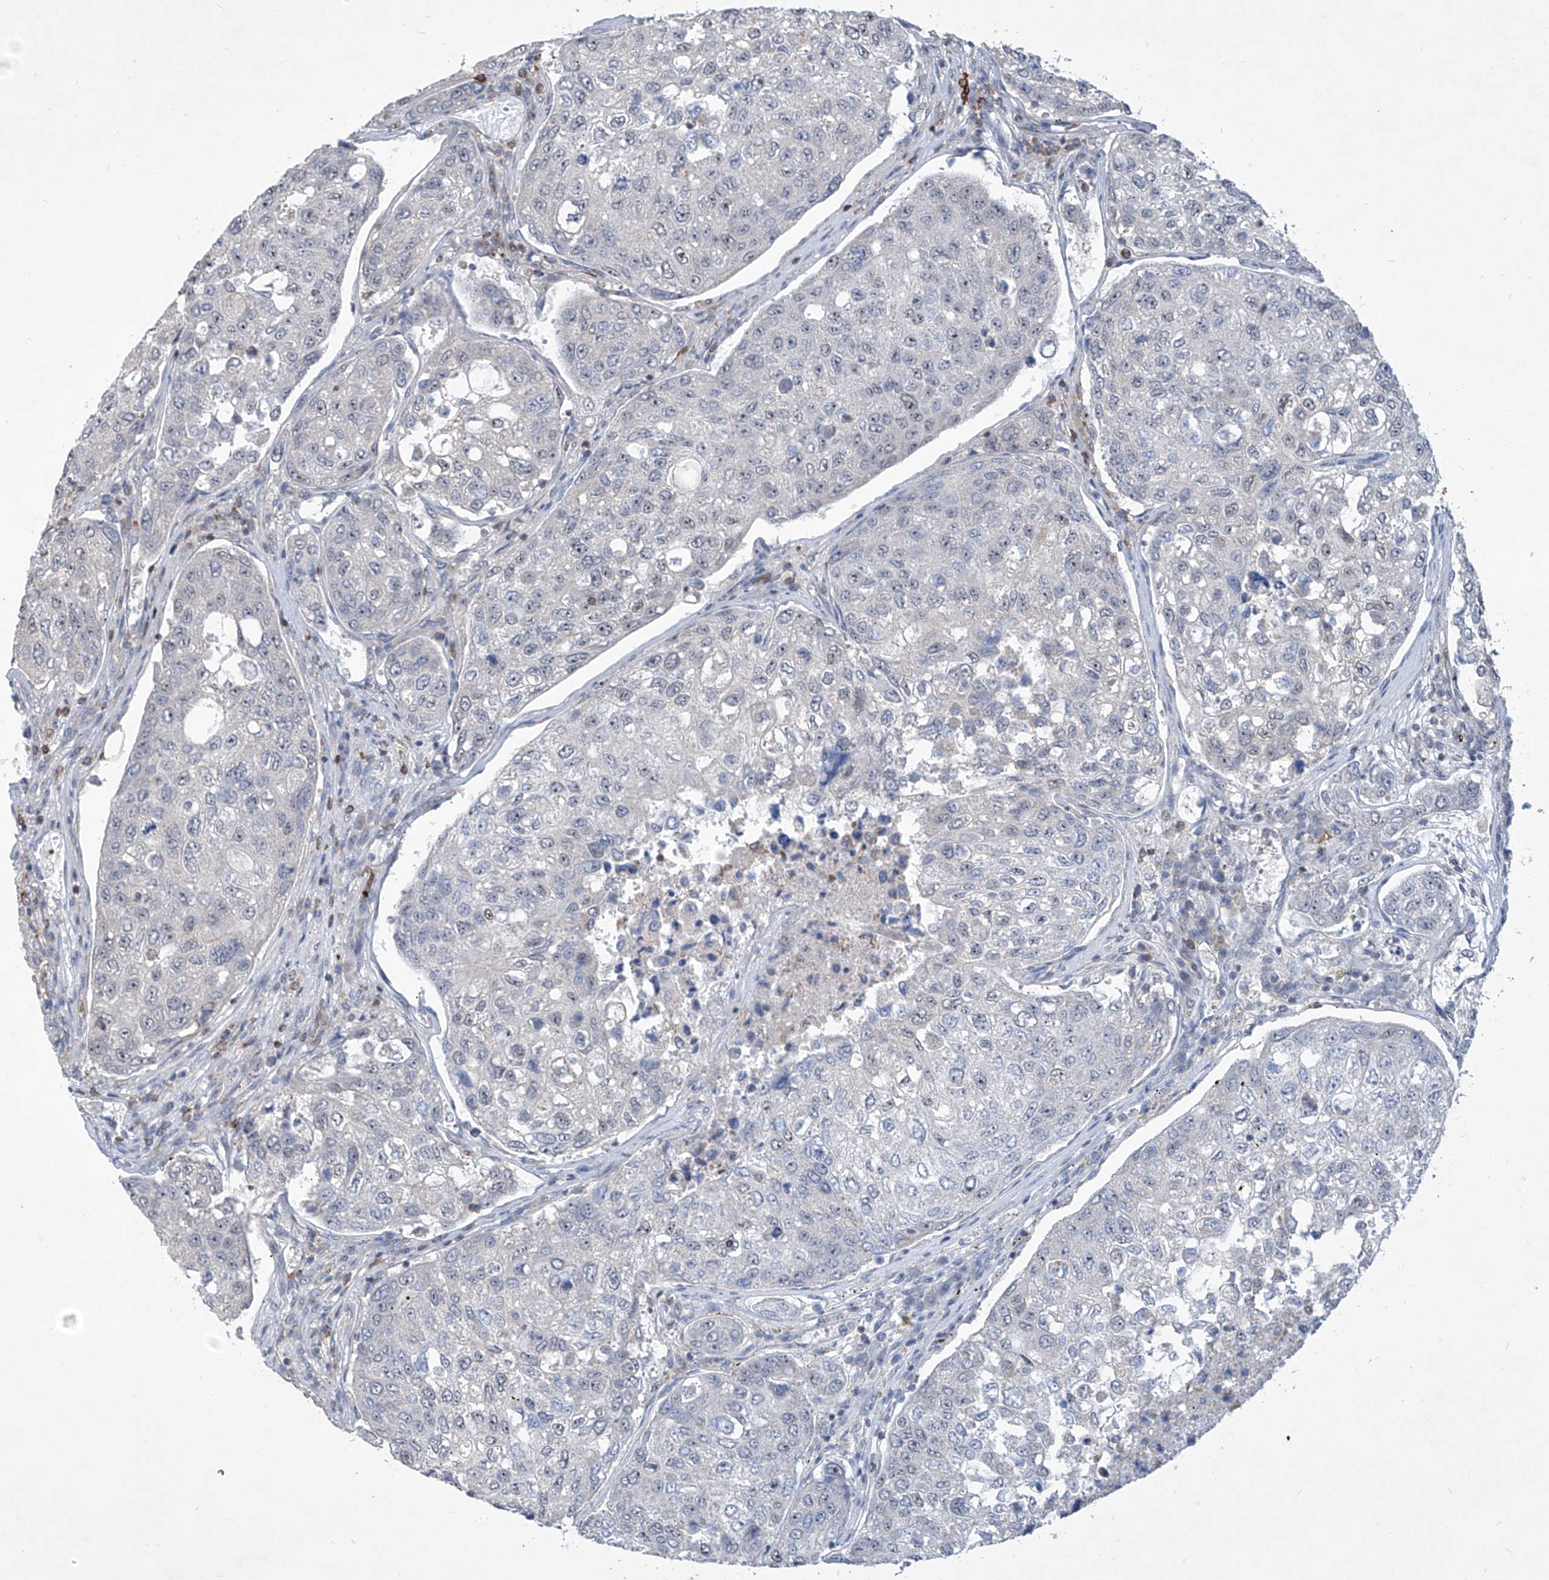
{"staining": {"intensity": "negative", "quantity": "none", "location": "none"}, "tissue": "urothelial cancer", "cell_type": "Tumor cells", "image_type": "cancer", "snomed": [{"axis": "morphology", "description": "Urothelial carcinoma, High grade"}, {"axis": "topography", "description": "Lymph node"}, {"axis": "topography", "description": "Urinary bladder"}], "caption": "High magnification brightfield microscopy of urothelial carcinoma (high-grade) stained with DAB (3,3'-diaminobenzidine) (brown) and counterstained with hematoxylin (blue): tumor cells show no significant positivity. (Brightfield microscopy of DAB (3,3'-diaminobenzidine) immunohistochemistry (IHC) at high magnification).", "gene": "ZBTB48", "patient": {"sex": "male", "age": 51}}